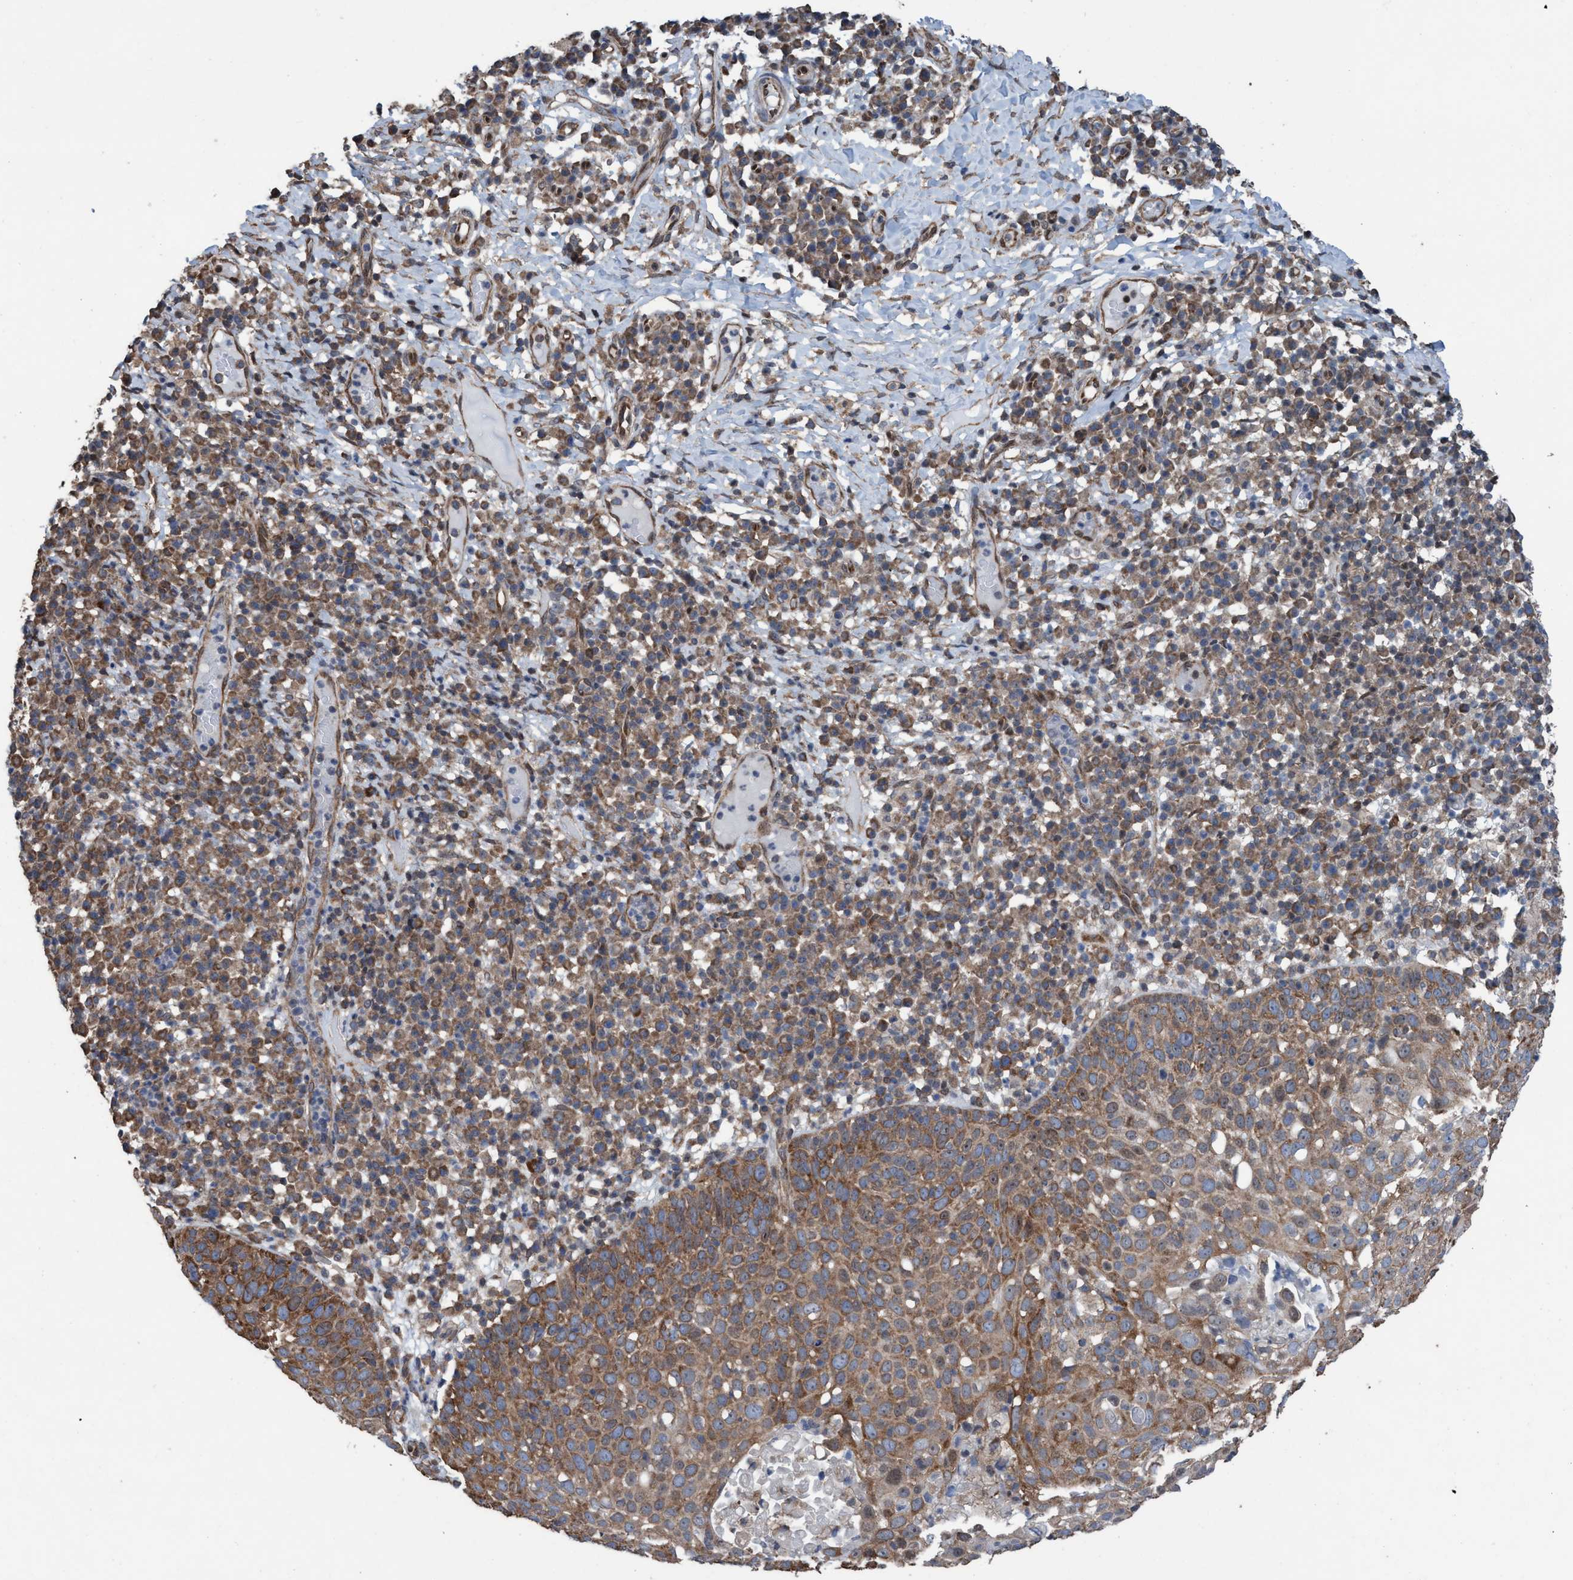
{"staining": {"intensity": "moderate", "quantity": ">75%", "location": "cytoplasmic/membranous"}, "tissue": "skin cancer", "cell_type": "Tumor cells", "image_type": "cancer", "snomed": [{"axis": "morphology", "description": "Squamous cell carcinoma in situ, NOS"}, {"axis": "morphology", "description": "Squamous cell carcinoma, NOS"}, {"axis": "topography", "description": "Skin"}], "caption": "This micrograph displays immunohistochemistry (IHC) staining of skin cancer (squamous cell carcinoma), with medium moderate cytoplasmic/membranous staining in about >75% of tumor cells.", "gene": "METAP2", "patient": {"sex": "male", "age": 93}}